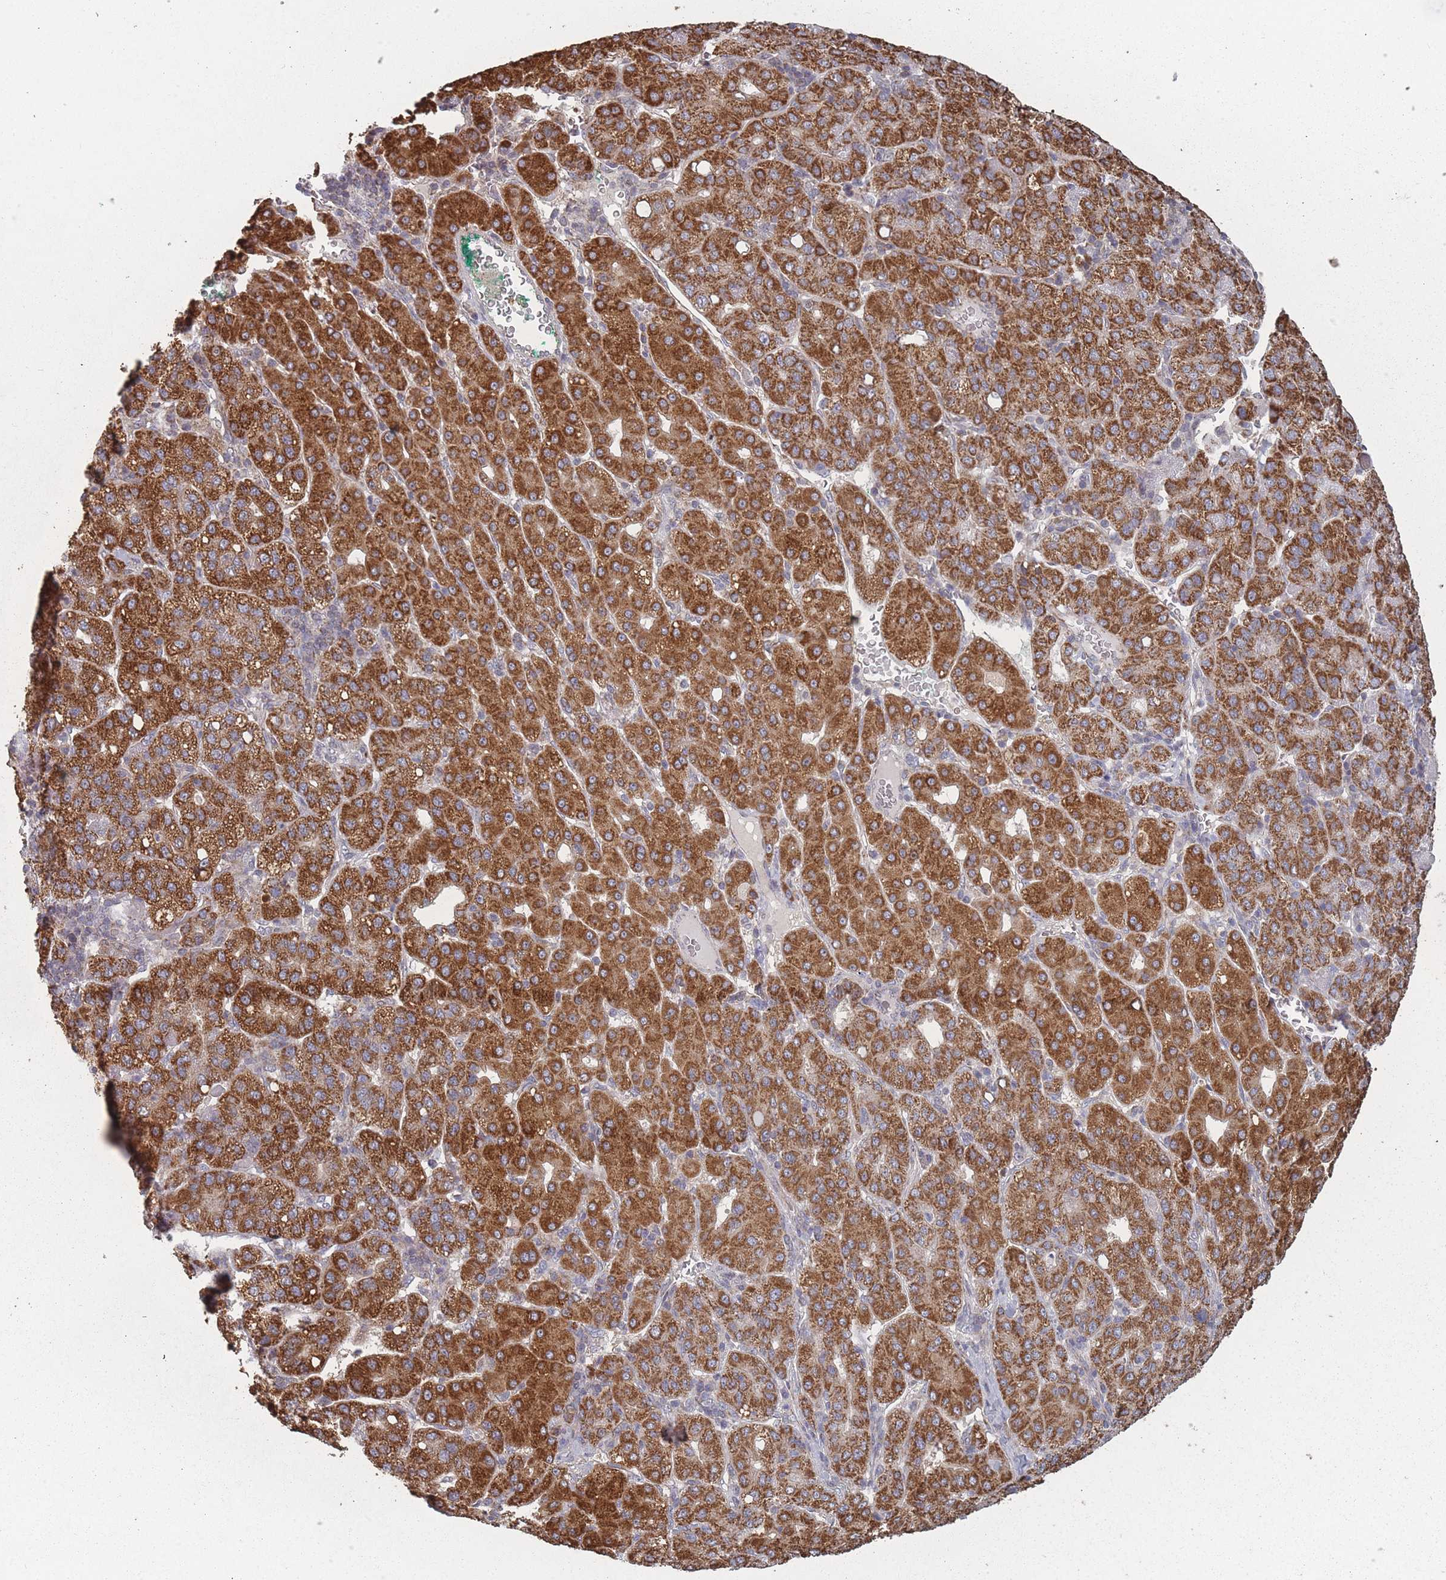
{"staining": {"intensity": "strong", "quantity": ">75%", "location": "cytoplasmic/membranous"}, "tissue": "liver cancer", "cell_type": "Tumor cells", "image_type": "cancer", "snomed": [{"axis": "morphology", "description": "Carcinoma, Hepatocellular, NOS"}, {"axis": "topography", "description": "Liver"}], "caption": "This photomicrograph shows liver hepatocellular carcinoma stained with immunohistochemistry to label a protein in brown. The cytoplasmic/membranous of tumor cells show strong positivity for the protein. Nuclei are counter-stained blue.", "gene": "PSMB3", "patient": {"sex": "male", "age": 65}}